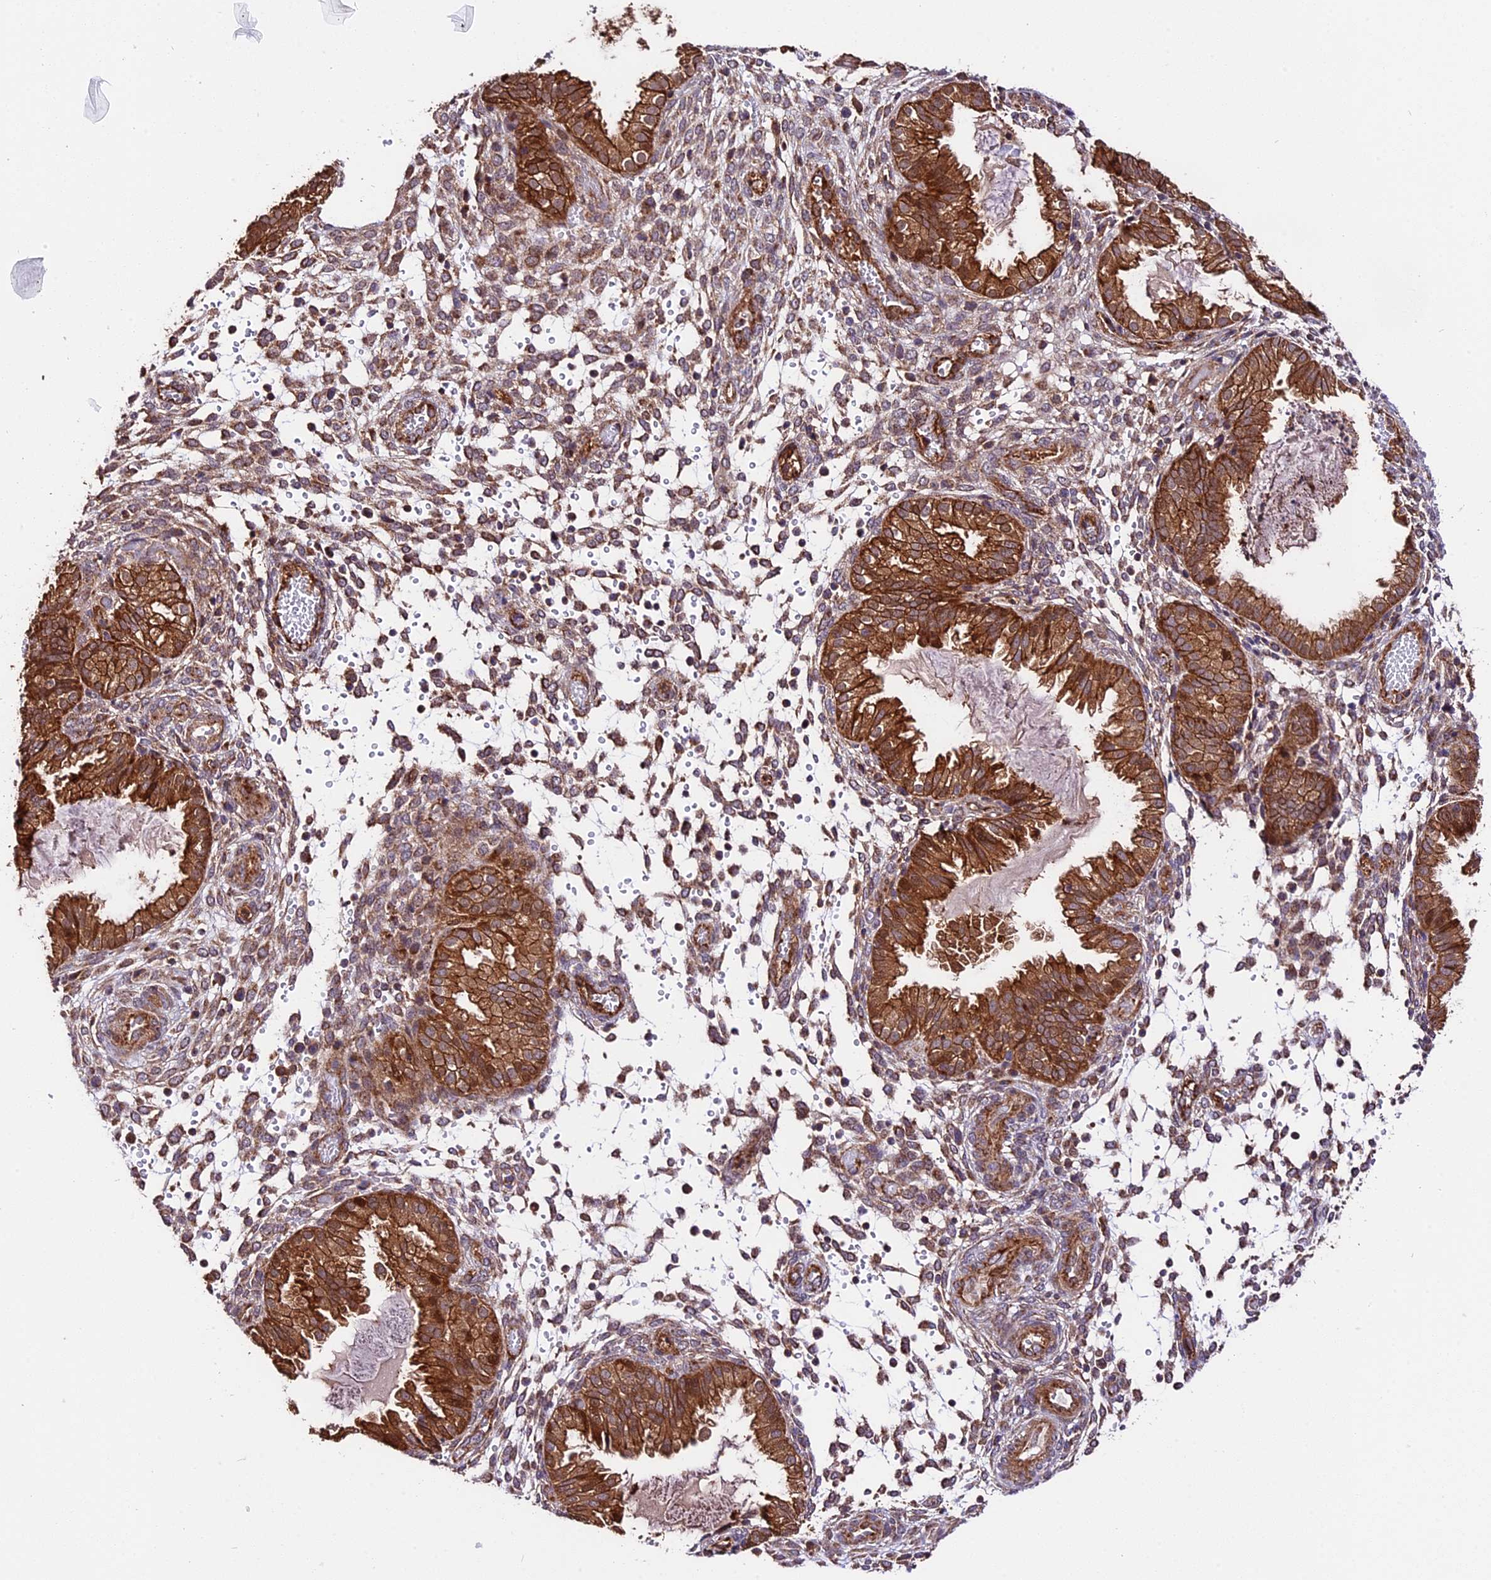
{"staining": {"intensity": "moderate", "quantity": "25%-75%", "location": "cytoplasmic/membranous"}, "tissue": "endometrium", "cell_type": "Cells in endometrial stroma", "image_type": "normal", "snomed": [{"axis": "morphology", "description": "Normal tissue, NOS"}, {"axis": "topography", "description": "Endometrium"}], "caption": "Cells in endometrial stroma demonstrate medium levels of moderate cytoplasmic/membranous staining in about 25%-75% of cells in unremarkable human endometrium.", "gene": "HERPUD1", "patient": {"sex": "female", "age": 33}}